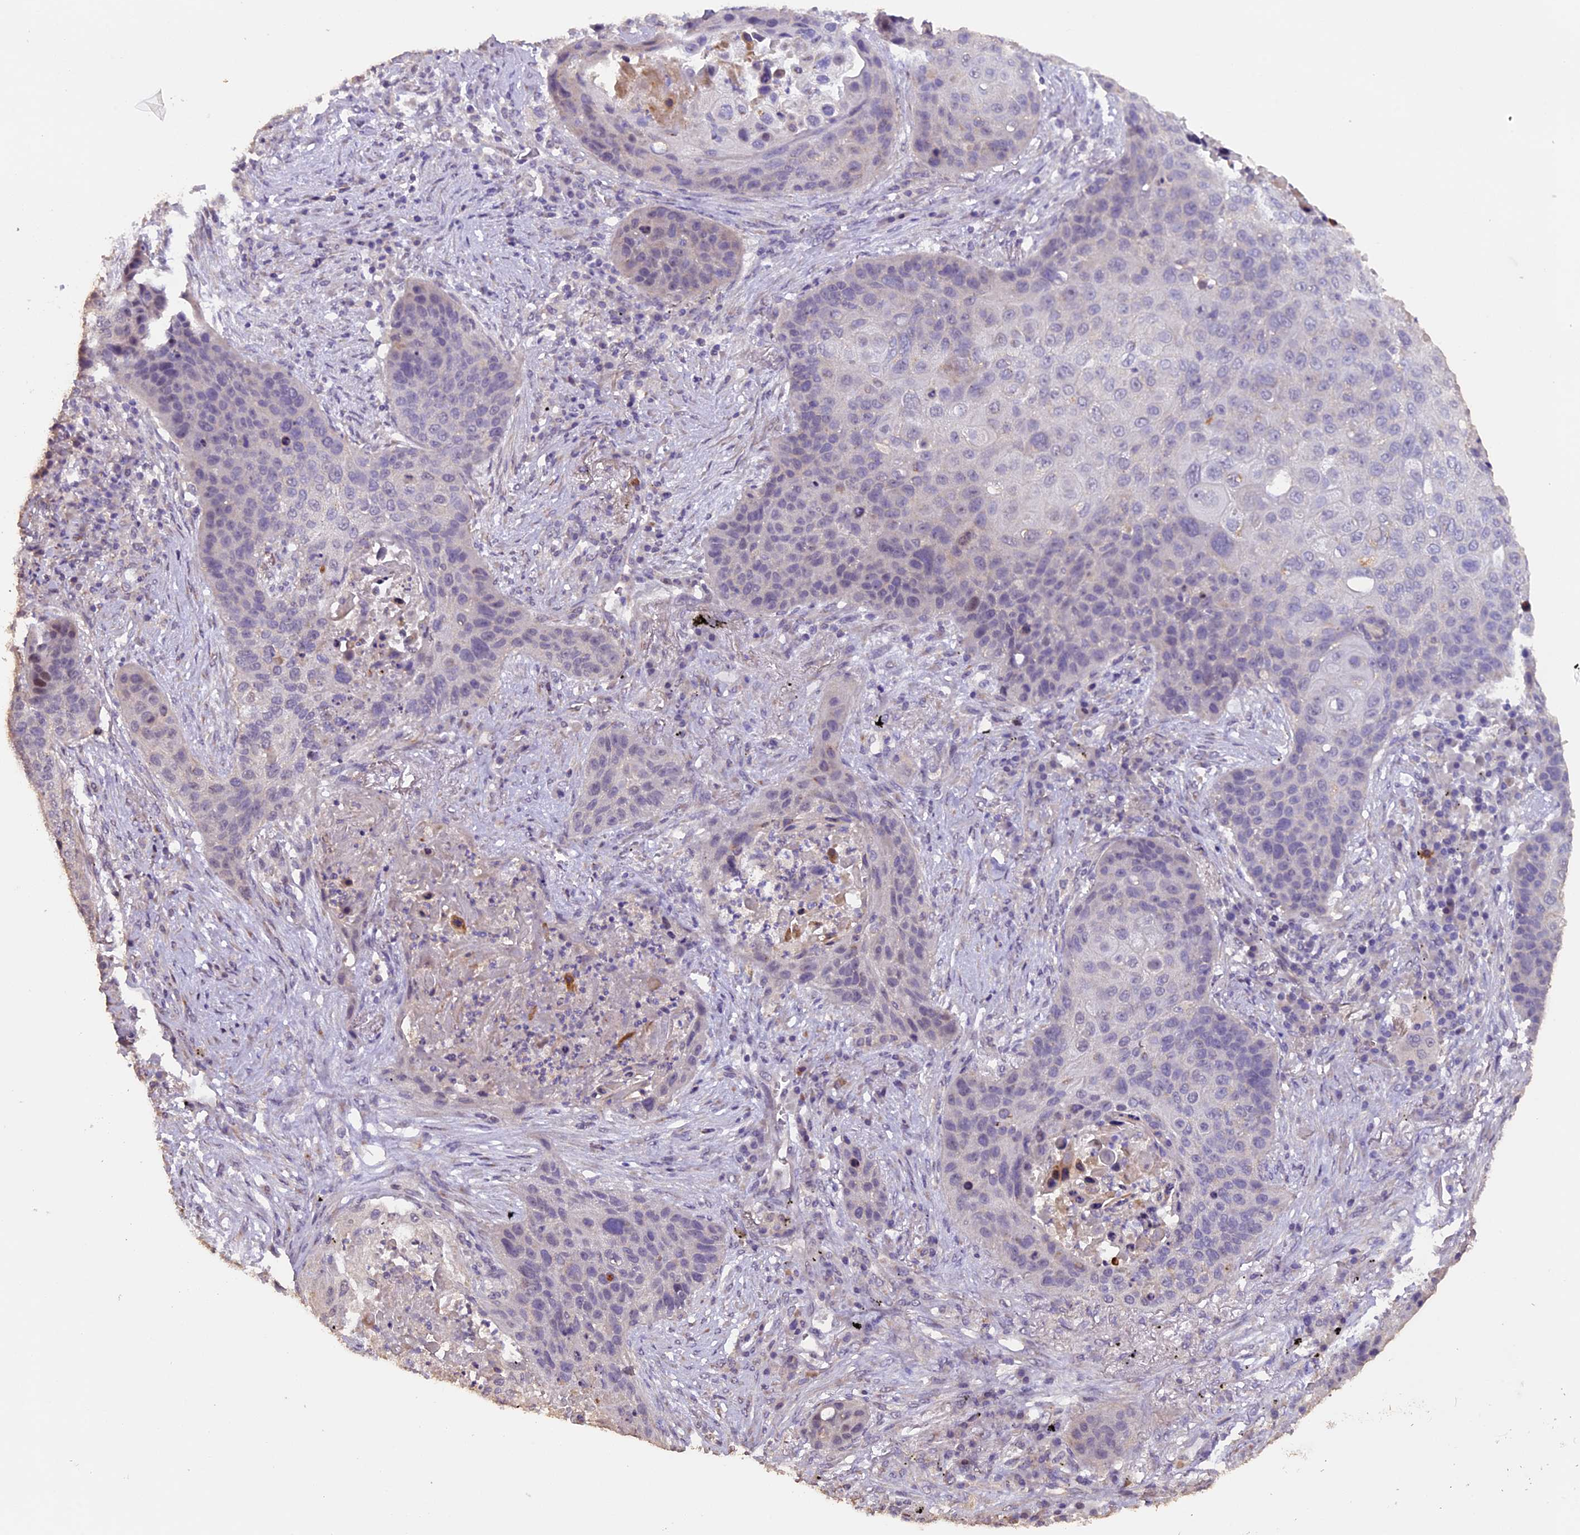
{"staining": {"intensity": "negative", "quantity": "none", "location": "none"}, "tissue": "lung cancer", "cell_type": "Tumor cells", "image_type": "cancer", "snomed": [{"axis": "morphology", "description": "Squamous cell carcinoma, NOS"}, {"axis": "topography", "description": "Lung"}], "caption": "Squamous cell carcinoma (lung) stained for a protein using IHC exhibits no staining tumor cells.", "gene": "GNB5", "patient": {"sex": "female", "age": 63}}